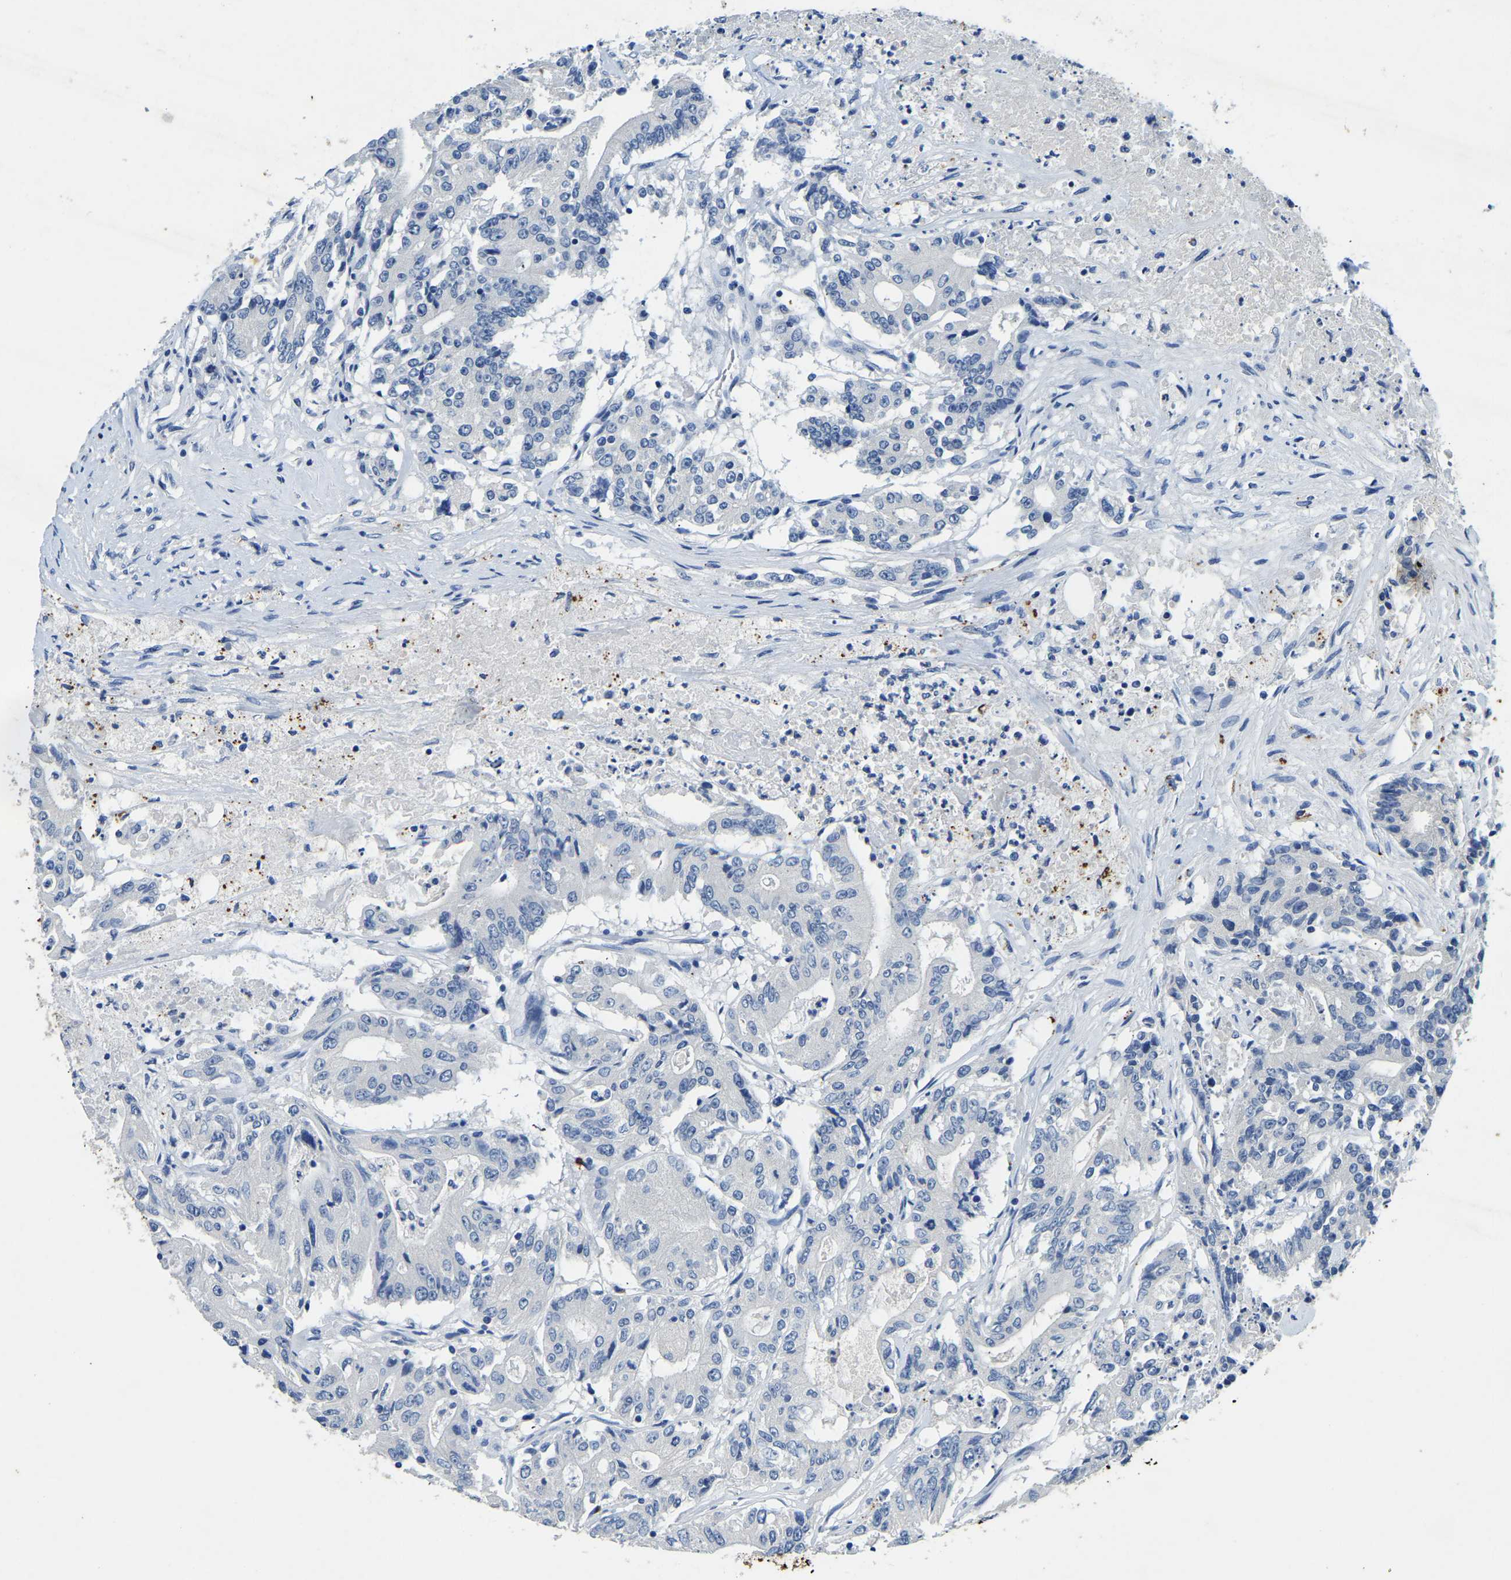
{"staining": {"intensity": "negative", "quantity": "none", "location": "none"}, "tissue": "colorectal cancer", "cell_type": "Tumor cells", "image_type": "cancer", "snomed": [{"axis": "morphology", "description": "Adenocarcinoma, NOS"}, {"axis": "topography", "description": "Colon"}], "caption": "Immunohistochemistry of colorectal cancer shows no positivity in tumor cells.", "gene": "UBN2", "patient": {"sex": "female", "age": 77}}